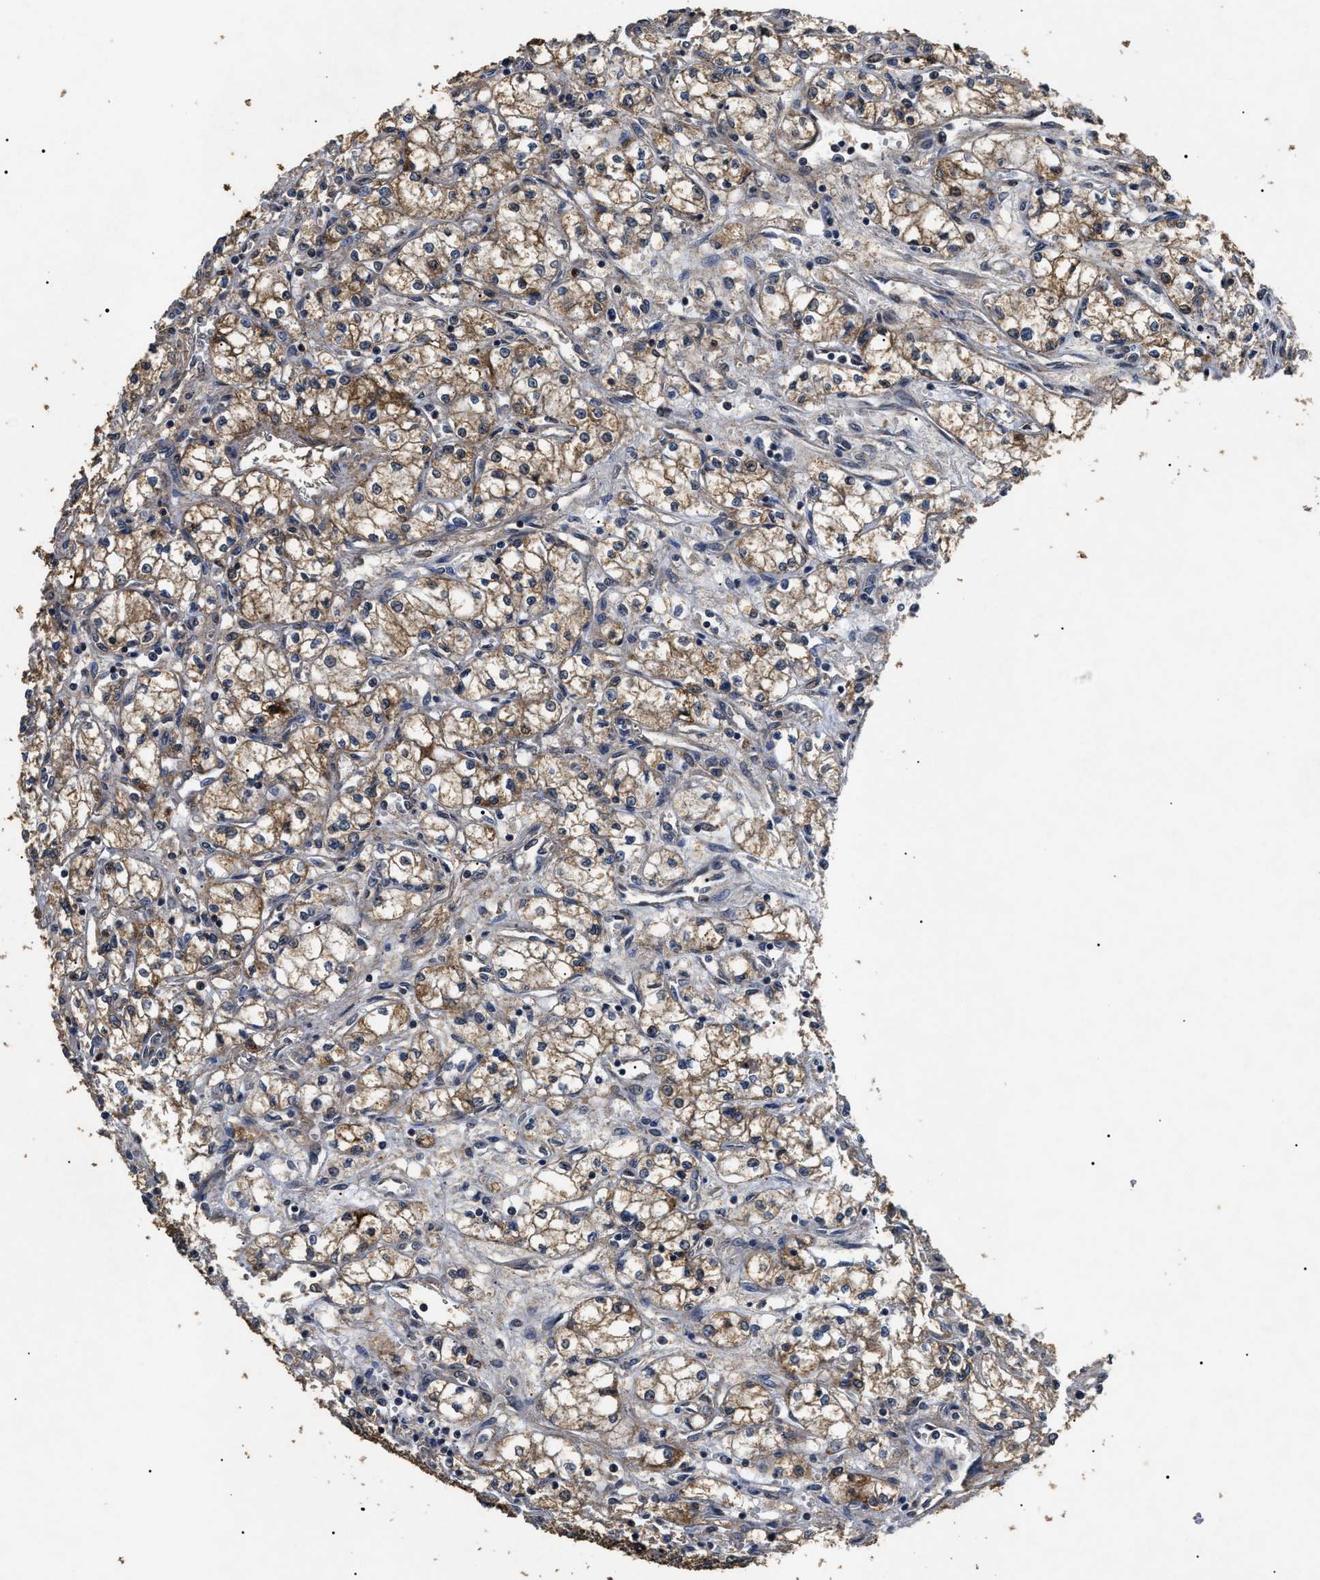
{"staining": {"intensity": "weak", "quantity": ">75%", "location": "cytoplasmic/membranous"}, "tissue": "renal cancer", "cell_type": "Tumor cells", "image_type": "cancer", "snomed": [{"axis": "morphology", "description": "Normal tissue, NOS"}, {"axis": "morphology", "description": "Adenocarcinoma, NOS"}, {"axis": "topography", "description": "Kidney"}], "caption": "Immunohistochemical staining of human renal adenocarcinoma demonstrates low levels of weak cytoplasmic/membranous protein expression in about >75% of tumor cells.", "gene": "ANP32E", "patient": {"sex": "male", "age": 59}}